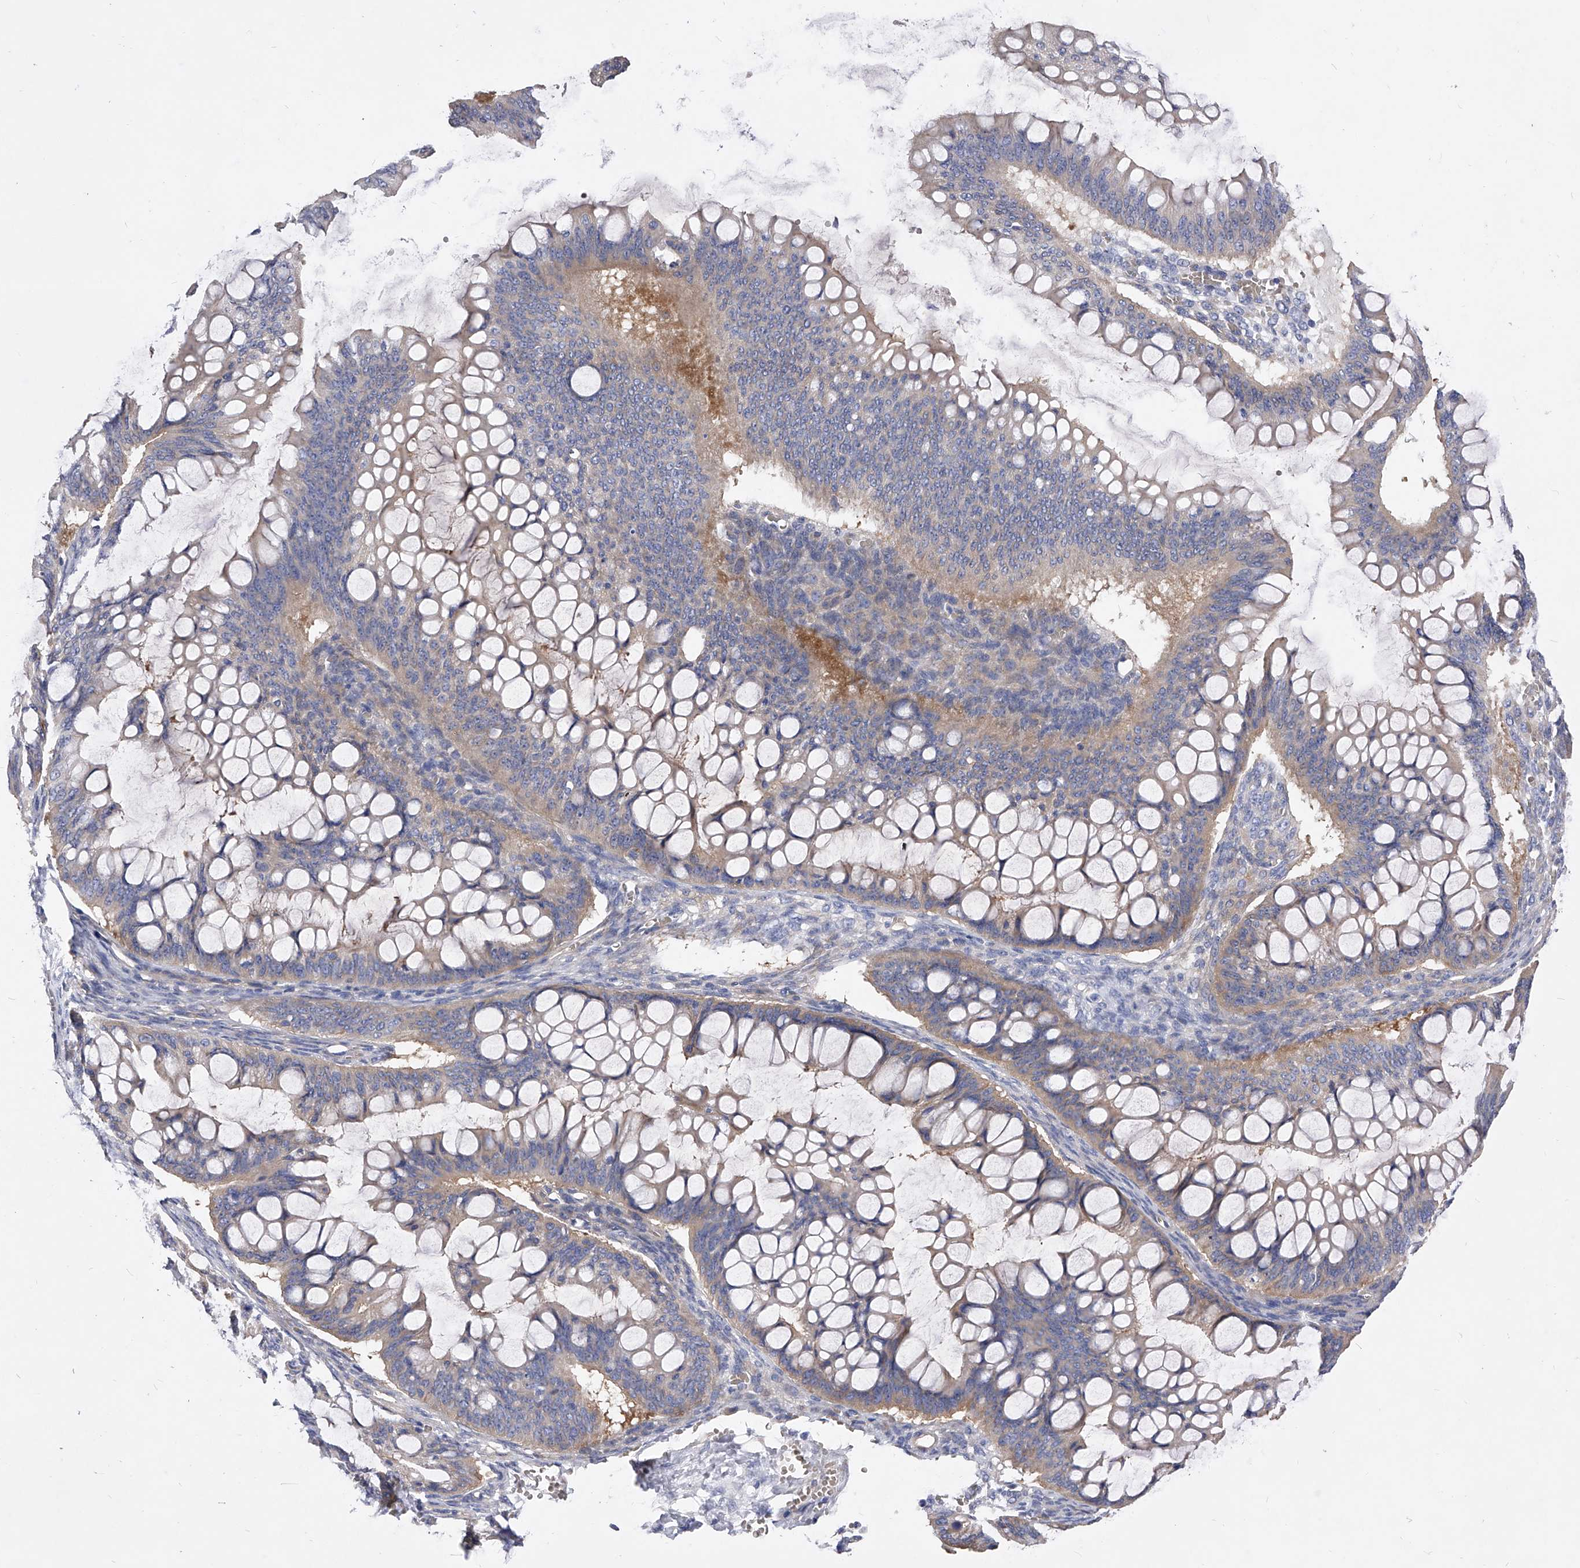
{"staining": {"intensity": "weak", "quantity": "25%-75%", "location": "cytoplasmic/membranous"}, "tissue": "ovarian cancer", "cell_type": "Tumor cells", "image_type": "cancer", "snomed": [{"axis": "morphology", "description": "Cystadenocarcinoma, mucinous, NOS"}, {"axis": "topography", "description": "Ovary"}], "caption": "Weak cytoplasmic/membranous positivity is seen in approximately 25%-75% of tumor cells in ovarian cancer. Using DAB (3,3'-diaminobenzidine) (brown) and hematoxylin (blue) stains, captured at high magnification using brightfield microscopy.", "gene": "PPP5C", "patient": {"sex": "female", "age": 73}}